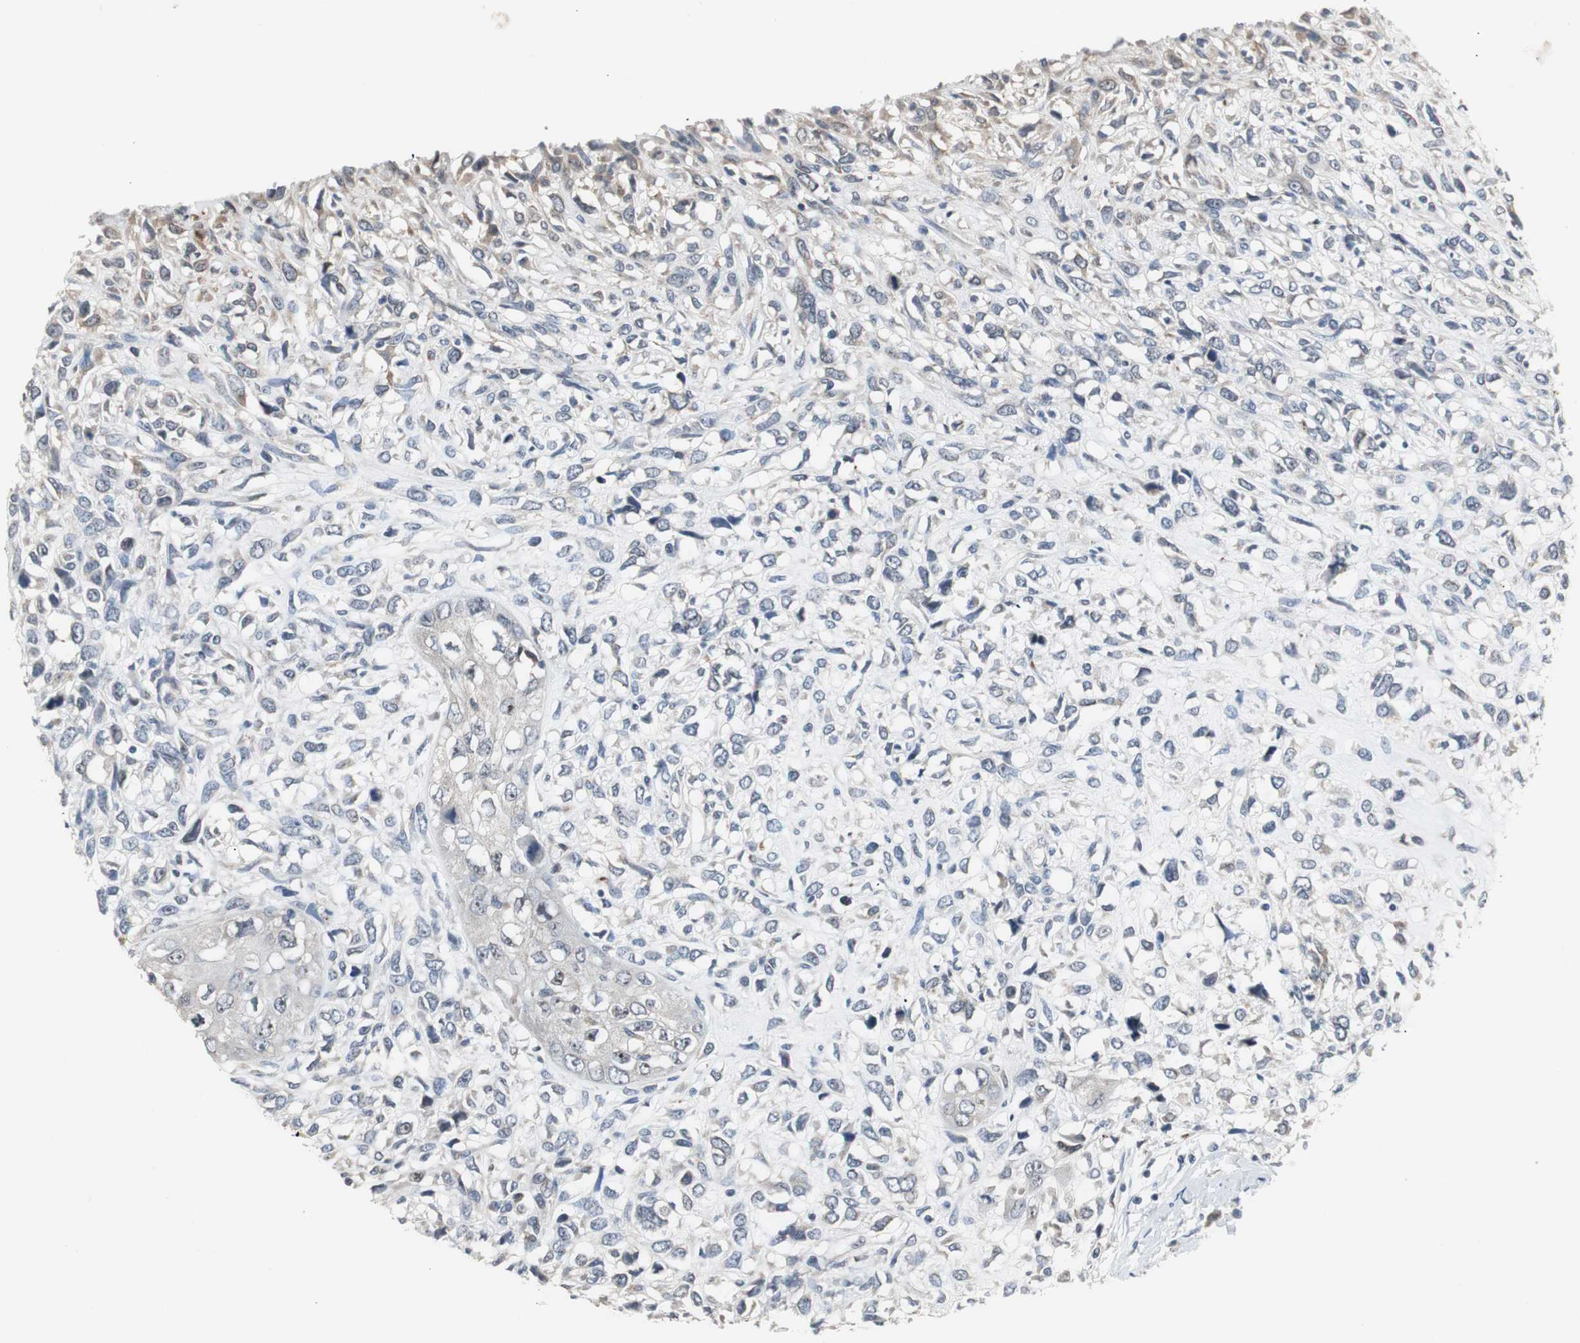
{"staining": {"intensity": "weak", "quantity": "<25%", "location": "cytoplasmic/membranous"}, "tissue": "head and neck cancer", "cell_type": "Tumor cells", "image_type": "cancer", "snomed": [{"axis": "morphology", "description": "Necrosis, NOS"}, {"axis": "morphology", "description": "Neoplasm, malignant, NOS"}, {"axis": "topography", "description": "Salivary gland"}, {"axis": "topography", "description": "Head-Neck"}], "caption": "A micrograph of human head and neck cancer (malignant neoplasm) is negative for staining in tumor cells.", "gene": "PCYT1B", "patient": {"sex": "male", "age": 43}}